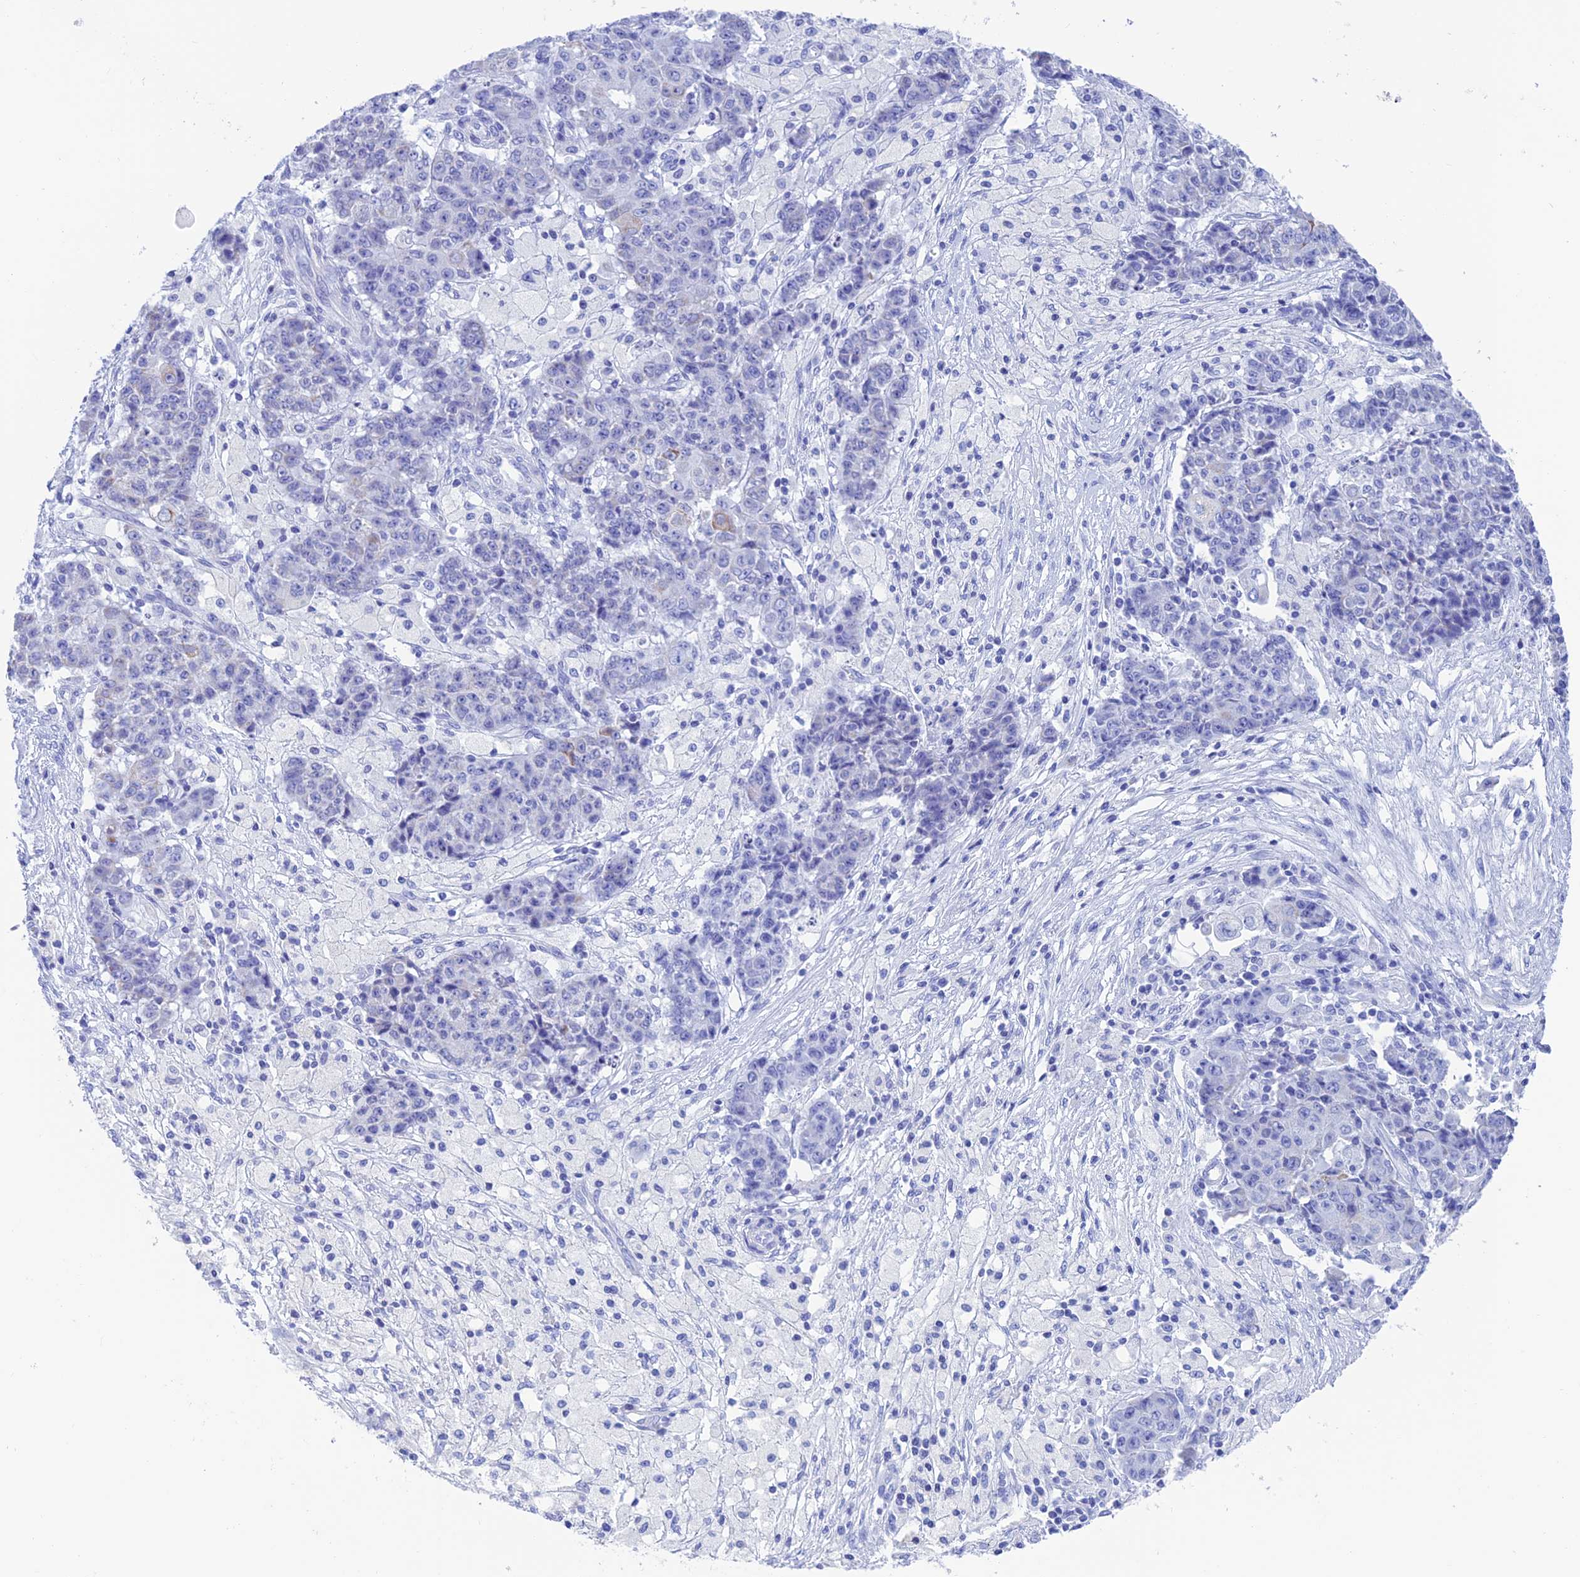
{"staining": {"intensity": "negative", "quantity": "none", "location": "none"}, "tissue": "ovarian cancer", "cell_type": "Tumor cells", "image_type": "cancer", "snomed": [{"axis": "morphology", "description": "Carcinoma, endometroid"}, {"axis": "topography", "description": "Ovary"}], "caption": "Ovarian cancer was stained to show a protein in brown. There is no significant staining in tumor cells.", "gene": "NXPE4", "patient": {"sex": "female", "age": 42}}